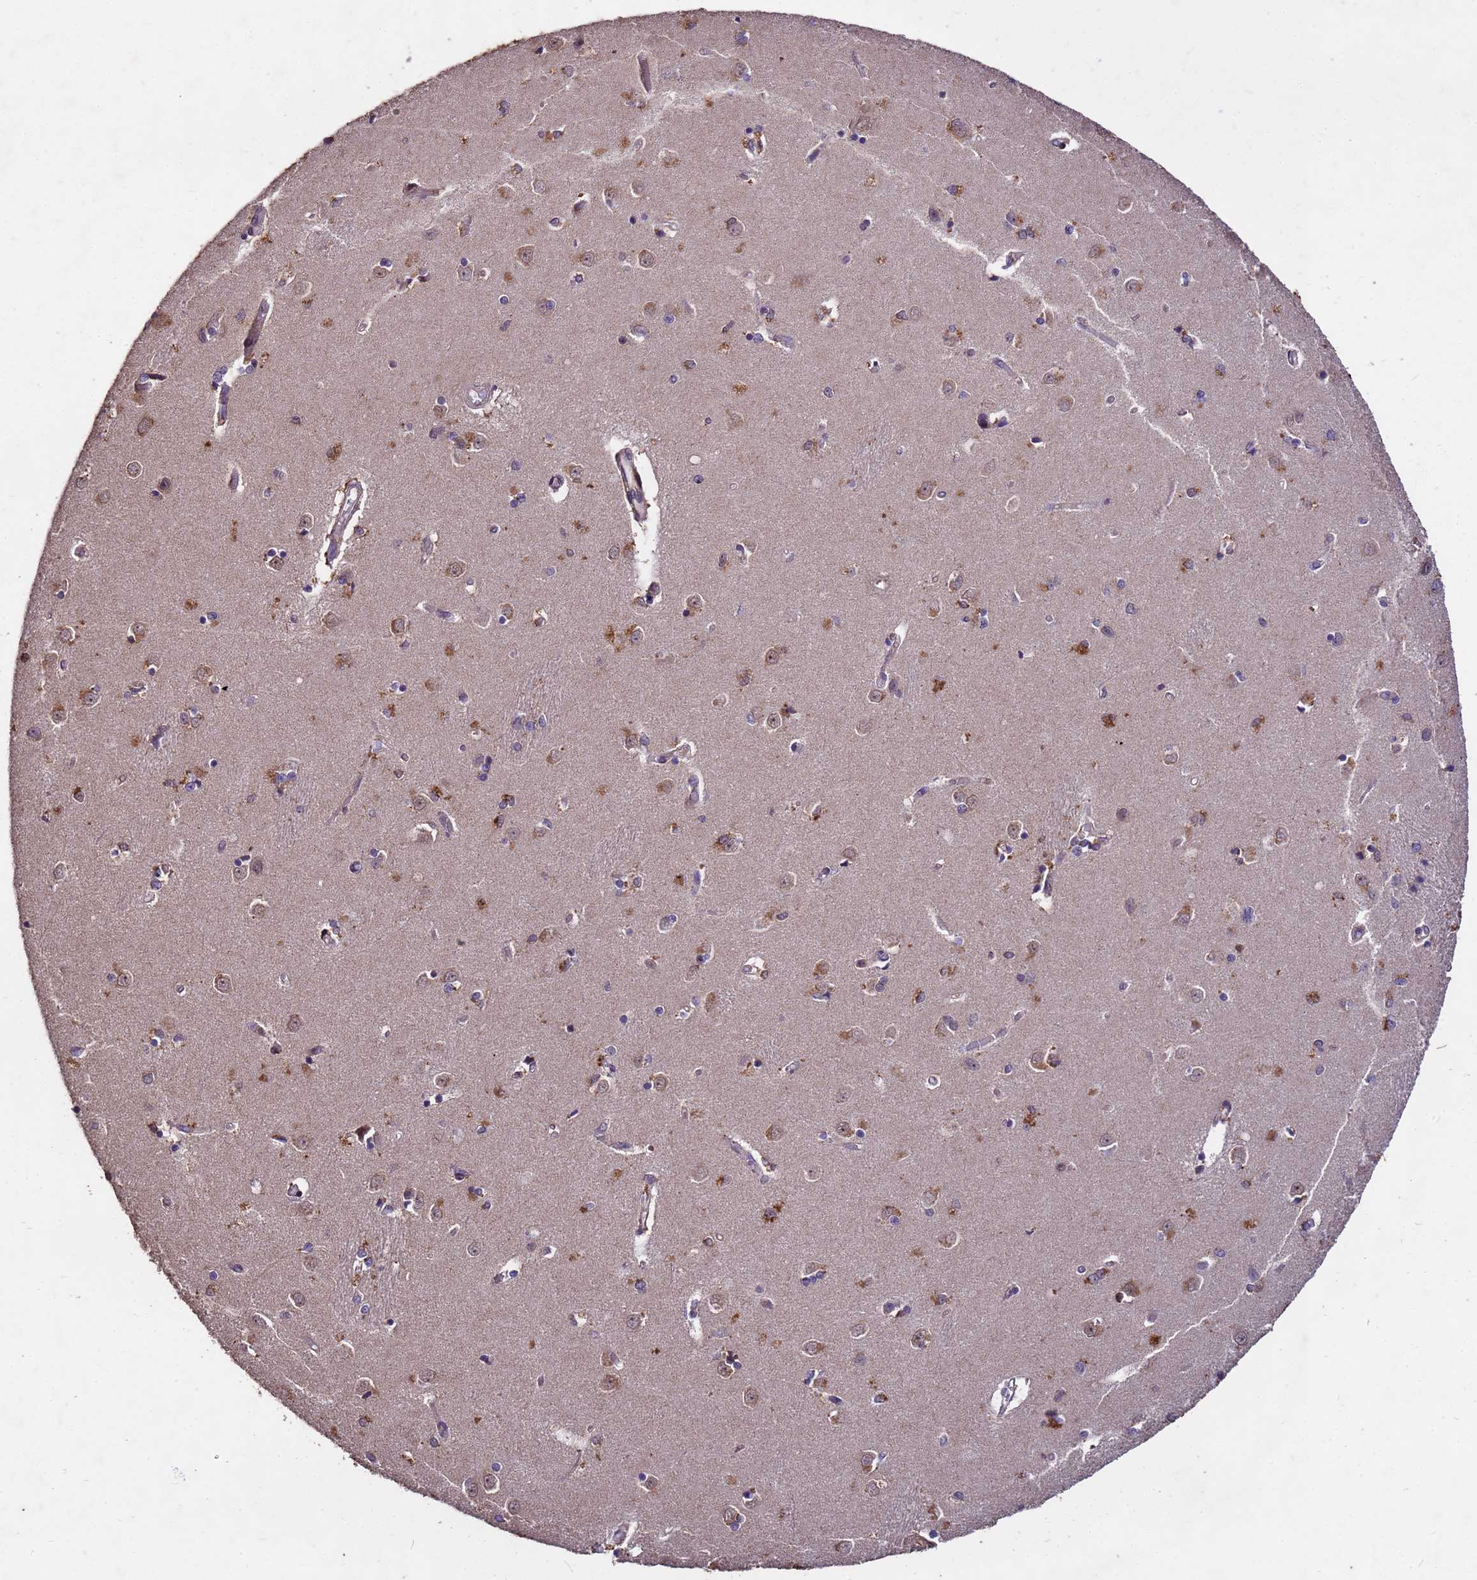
{"staining": {"intensity": "weak", "quantity": "25%-75%", "location": "cytoplasmic/membranous"}, "tissue": "caudate", "cell_type": "Glial cells", "image_type": "normal", "snomed": [{"axis": "morphology", "description": "Normal tissue, NOS"}, {"axis": "topography", "description": "Lateral ventricle wall"}], "caption": "Weak cytoplasmic/membranous staining is seen in about 25%-75% of glial cells in normal caudate. (DAB (3,3'-diaminobenzidine) IHC with brightfield microscopy, high magnification).", "gene": "TOR4A", "patient": {"sex": "male", "age": 37}}